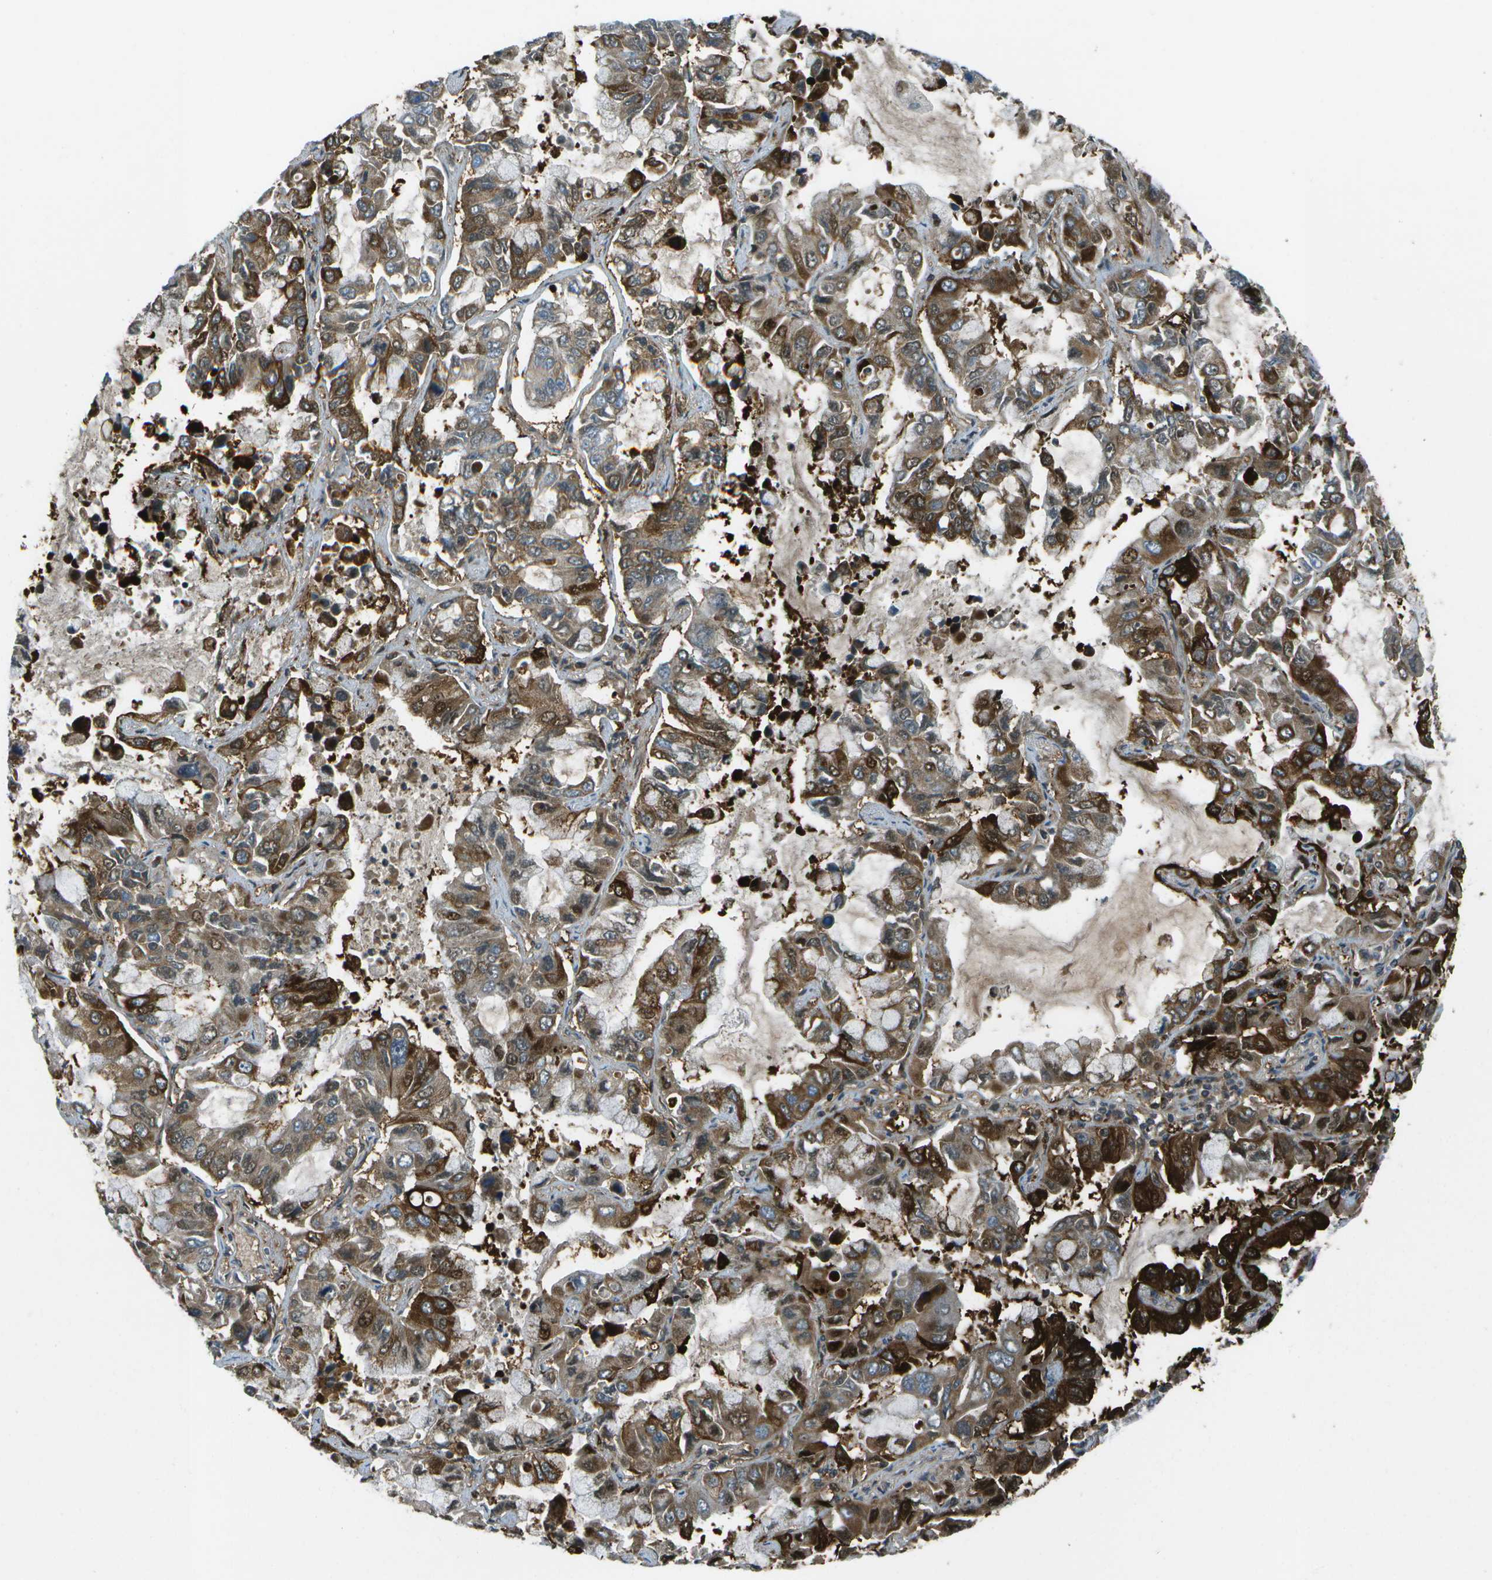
{"staining": {"intensity": "strong", "quantity": ">75%", "location": "cytoplasmic/membranous"}, "tissue": "lung cancer", "cell_type": "Tumor cells", "image_type": "cancer", "snomed": [{"axis": "morphology", "description": "Adenocarcinoma, NOS"}, {"axis": "topography", "description": "Lung"}], "caption": "Human adenocarcinoma (lung) stained with a brown dye exhibits strong cytoplasmic/membranous positive expression in about >75% of tumor cells.", "gene": "TMEM19", "patient": {"sex": "male", "age": 64}}